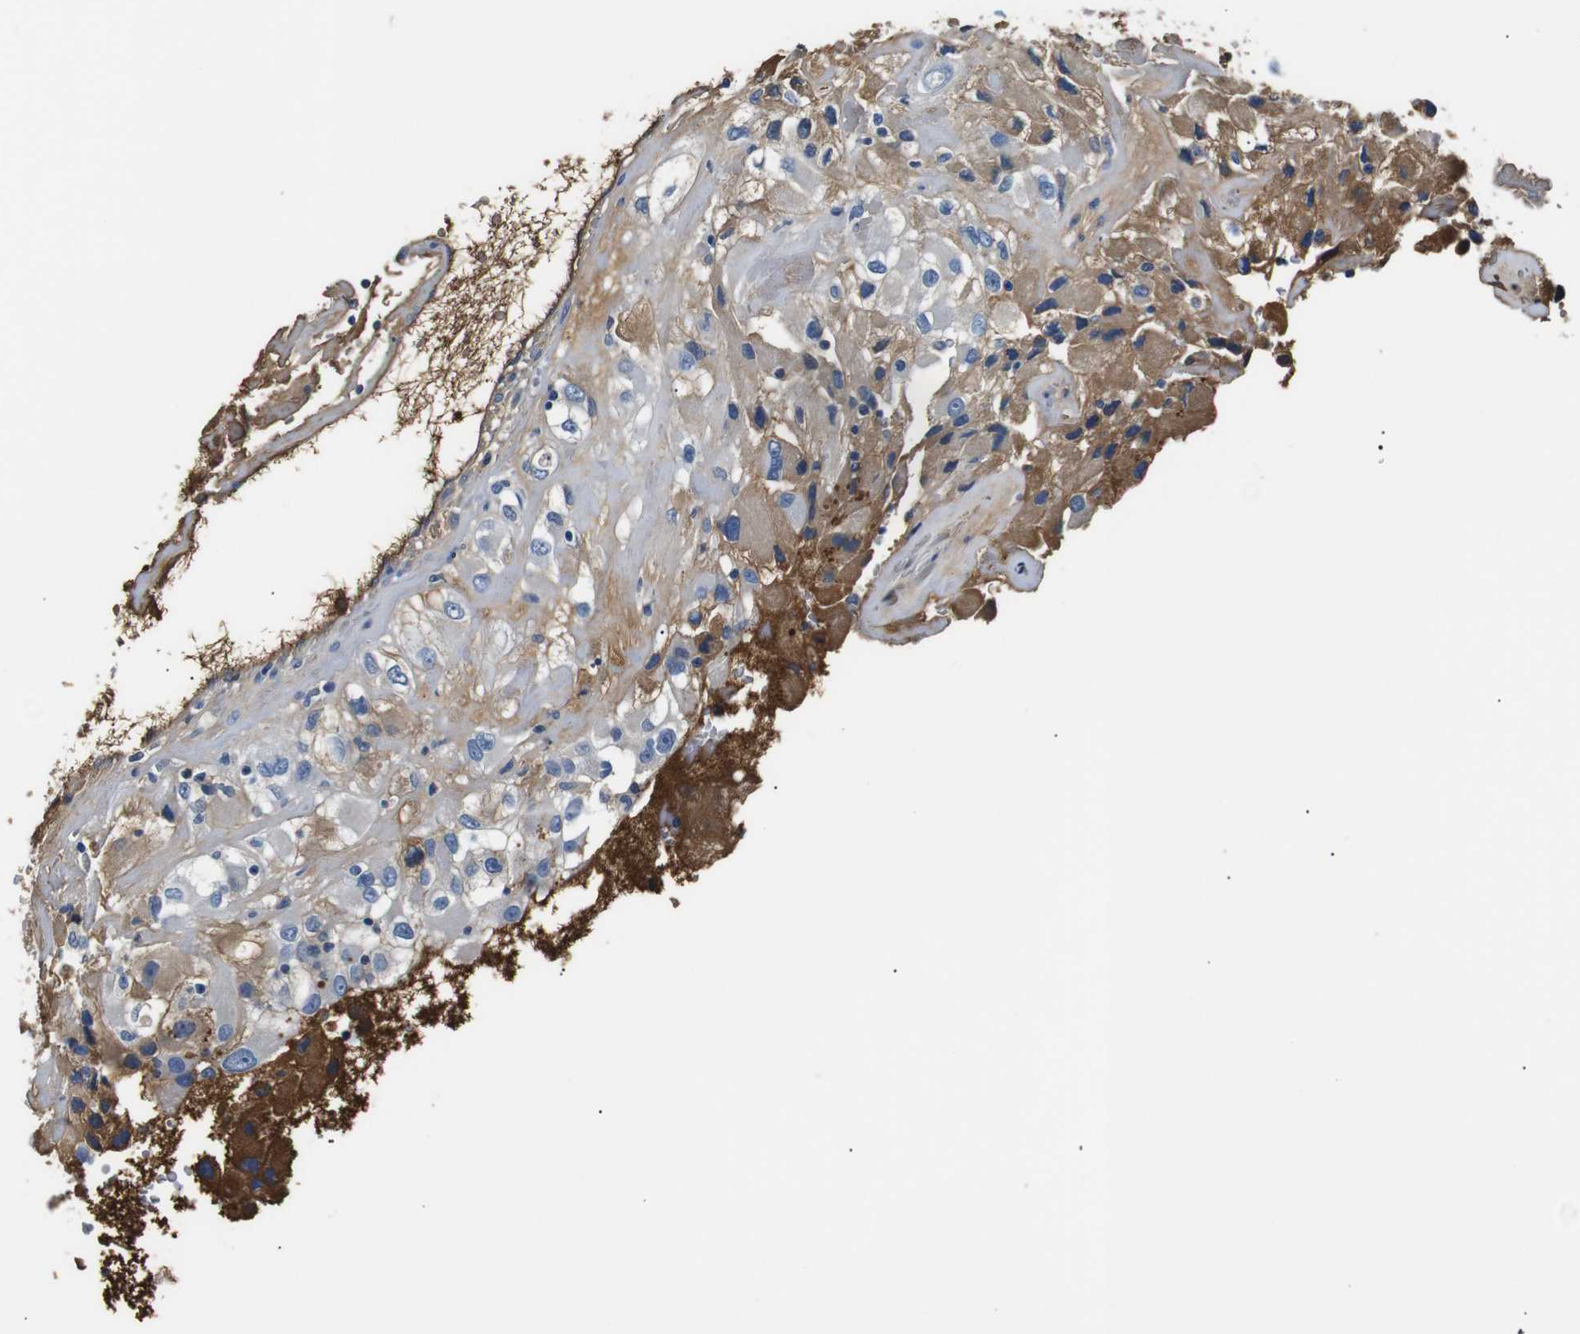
{"staining": {"intensity": "moderate", "quantity": "<25%", "location": "cytoplasmic/membranous"}, "tissue": "renal cancer", "cell_type": "Tumor cells", "image_type": "cancer", "snomed": [{"axis": "morphology", "description": "Adenocarcinoma, NOS"}, {"axis": "topography", "description": "Kidney"}], "caption": "Immunohistochemical staining of renal cancer (adenocarcinoma) exhibits moderate cytoplasmic/membranous protein staining in about <25% of tumor cells.", "gene": "LHCGR", "patient": {"sex": "female", "age": 52}}